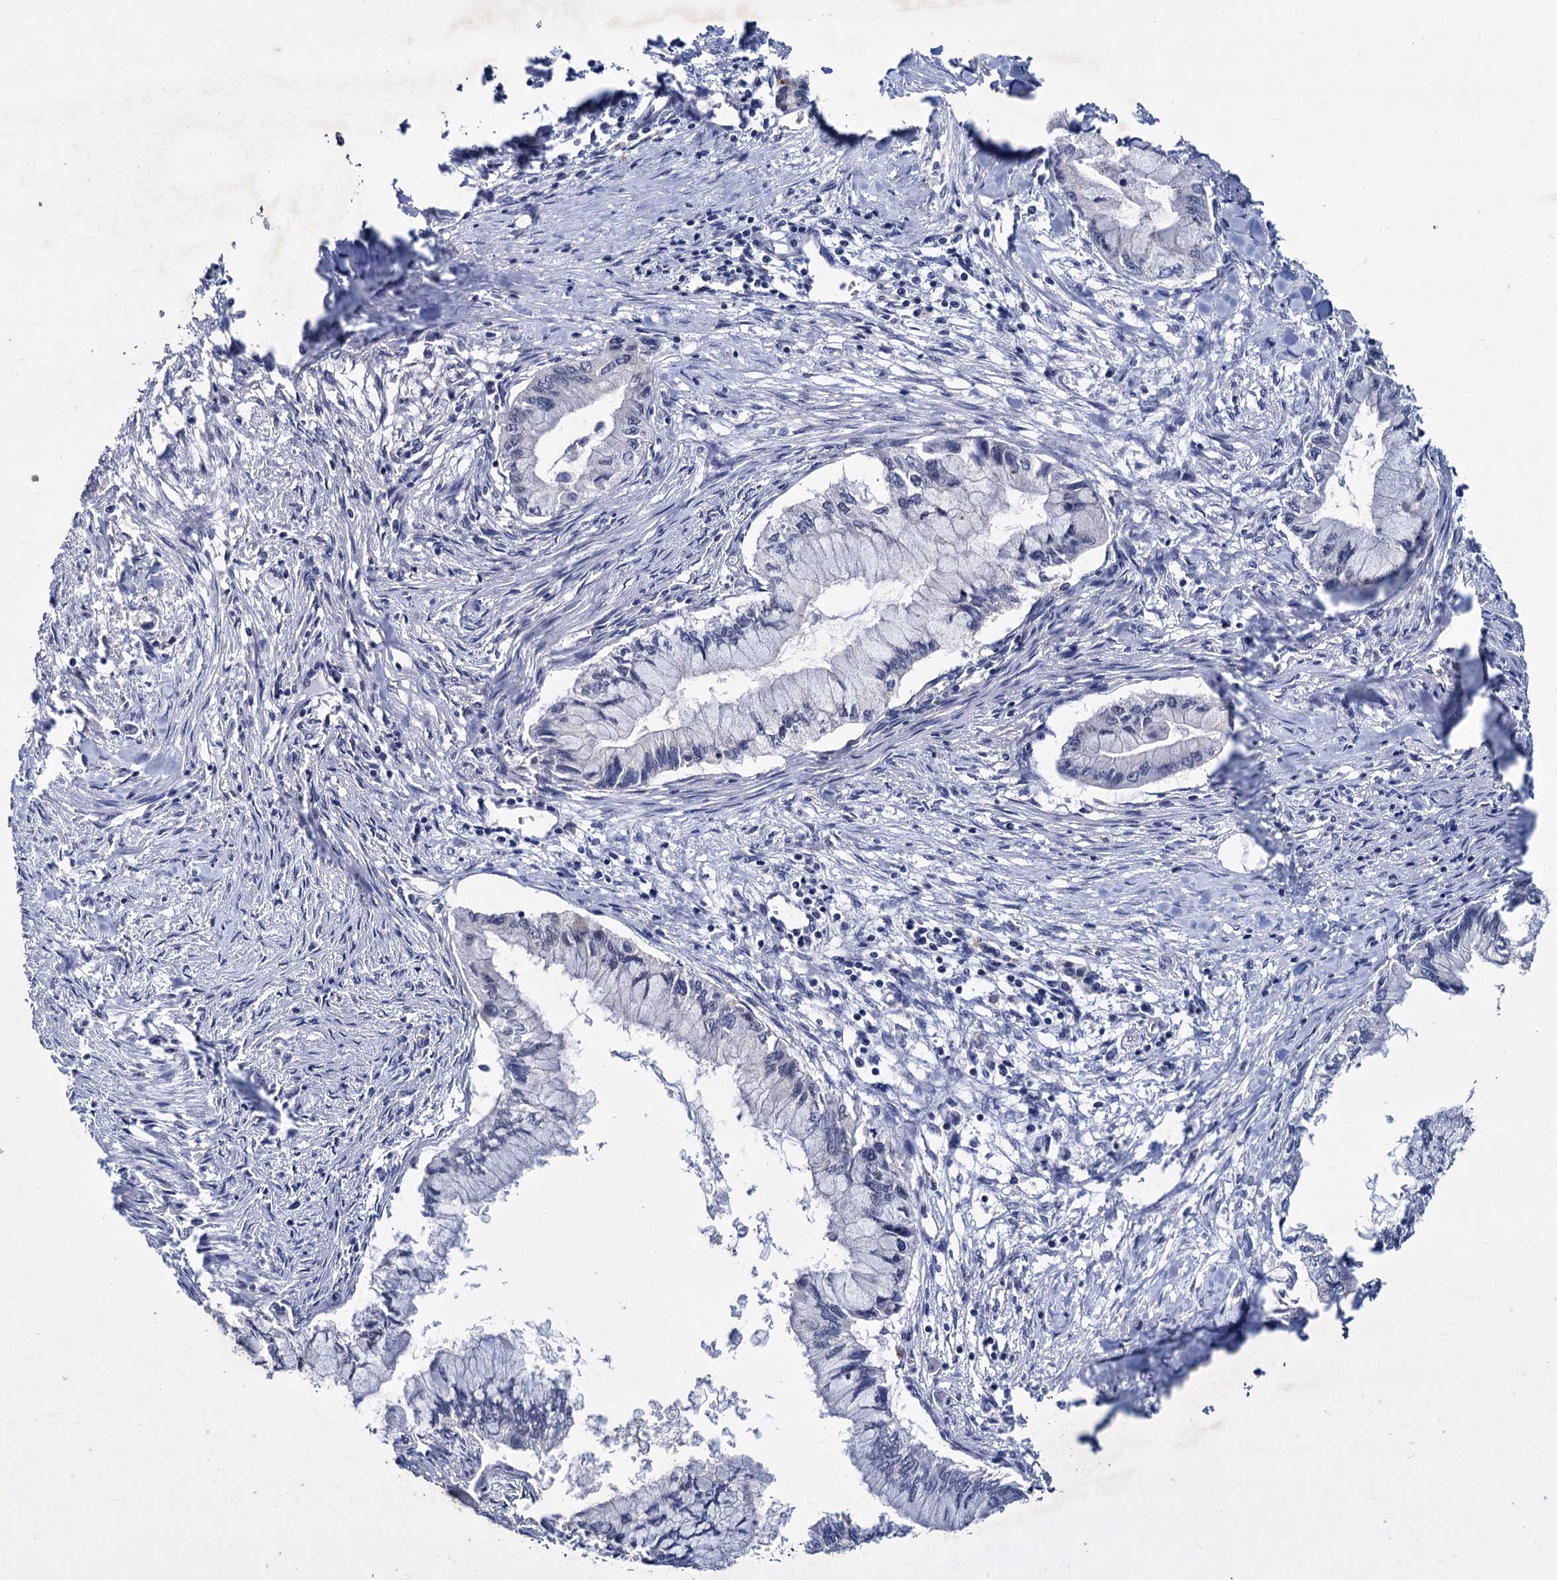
{"staining": {"intensity": "negative", "quantity": "none", "location": "none"}, "tissue": "pancreatic cancer", "cell_type": "Tumor cells", "image_type": "cancer", "snomed": [{"axis": "morphology", "description": "Adenocarcinoma, NOS"}, {"axis": "topography", "description": "Pancreas"}], "caption": "Immunohistochemistry (IHC) photomicrograph of pancreatic adenocarcinoma stained for a protein (brown), which displays no expression in tumor cells. (IHC, brightfield microscopy, high magnification).", "gene": "RPUSD4", "patient": {"sex": "male", "age": 48}}